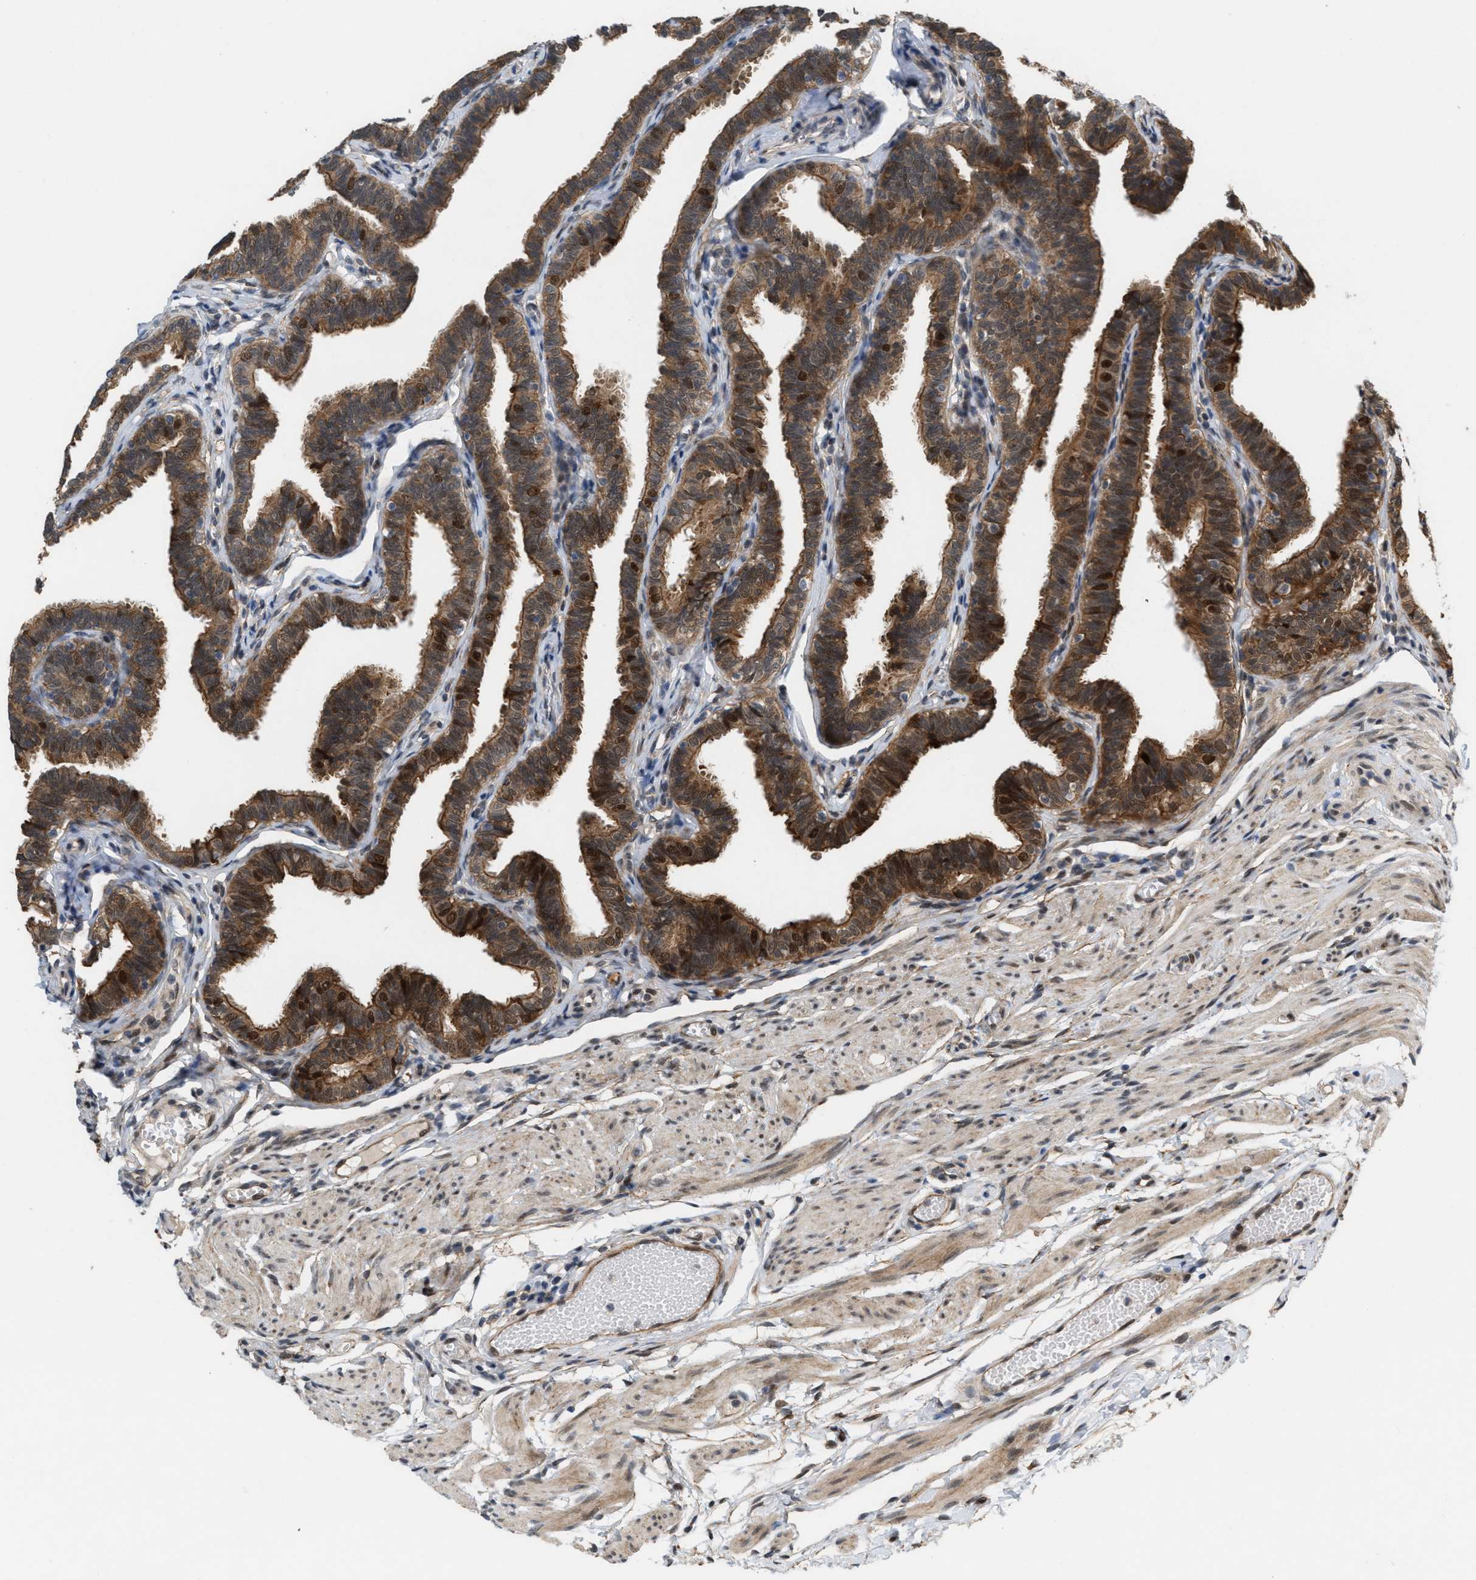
{"staining": {"intensity": "strong", "quantity": ">75%", "location": "cytoplasmic/membranous,nuclear"}, "tissue": "fallopian tube", "cell_type": "Glandular cells", "image_type": "normal", "snomed": [{"axis": "morphology", "description": "Normal tissue, NOS"}, {"axis": "topography", "description": "Fallopian tube"}, {"axis": "topography", "description": "Ovary"}], "caption": "Human fallopian tube stained with a brown dye exhibits strong cytoplasmic/membranous,nuclear positive positivity in approximately >75% of glandular cells.", "gene": "MFSD6", "patient": {"sex": "female", "age": 23}}